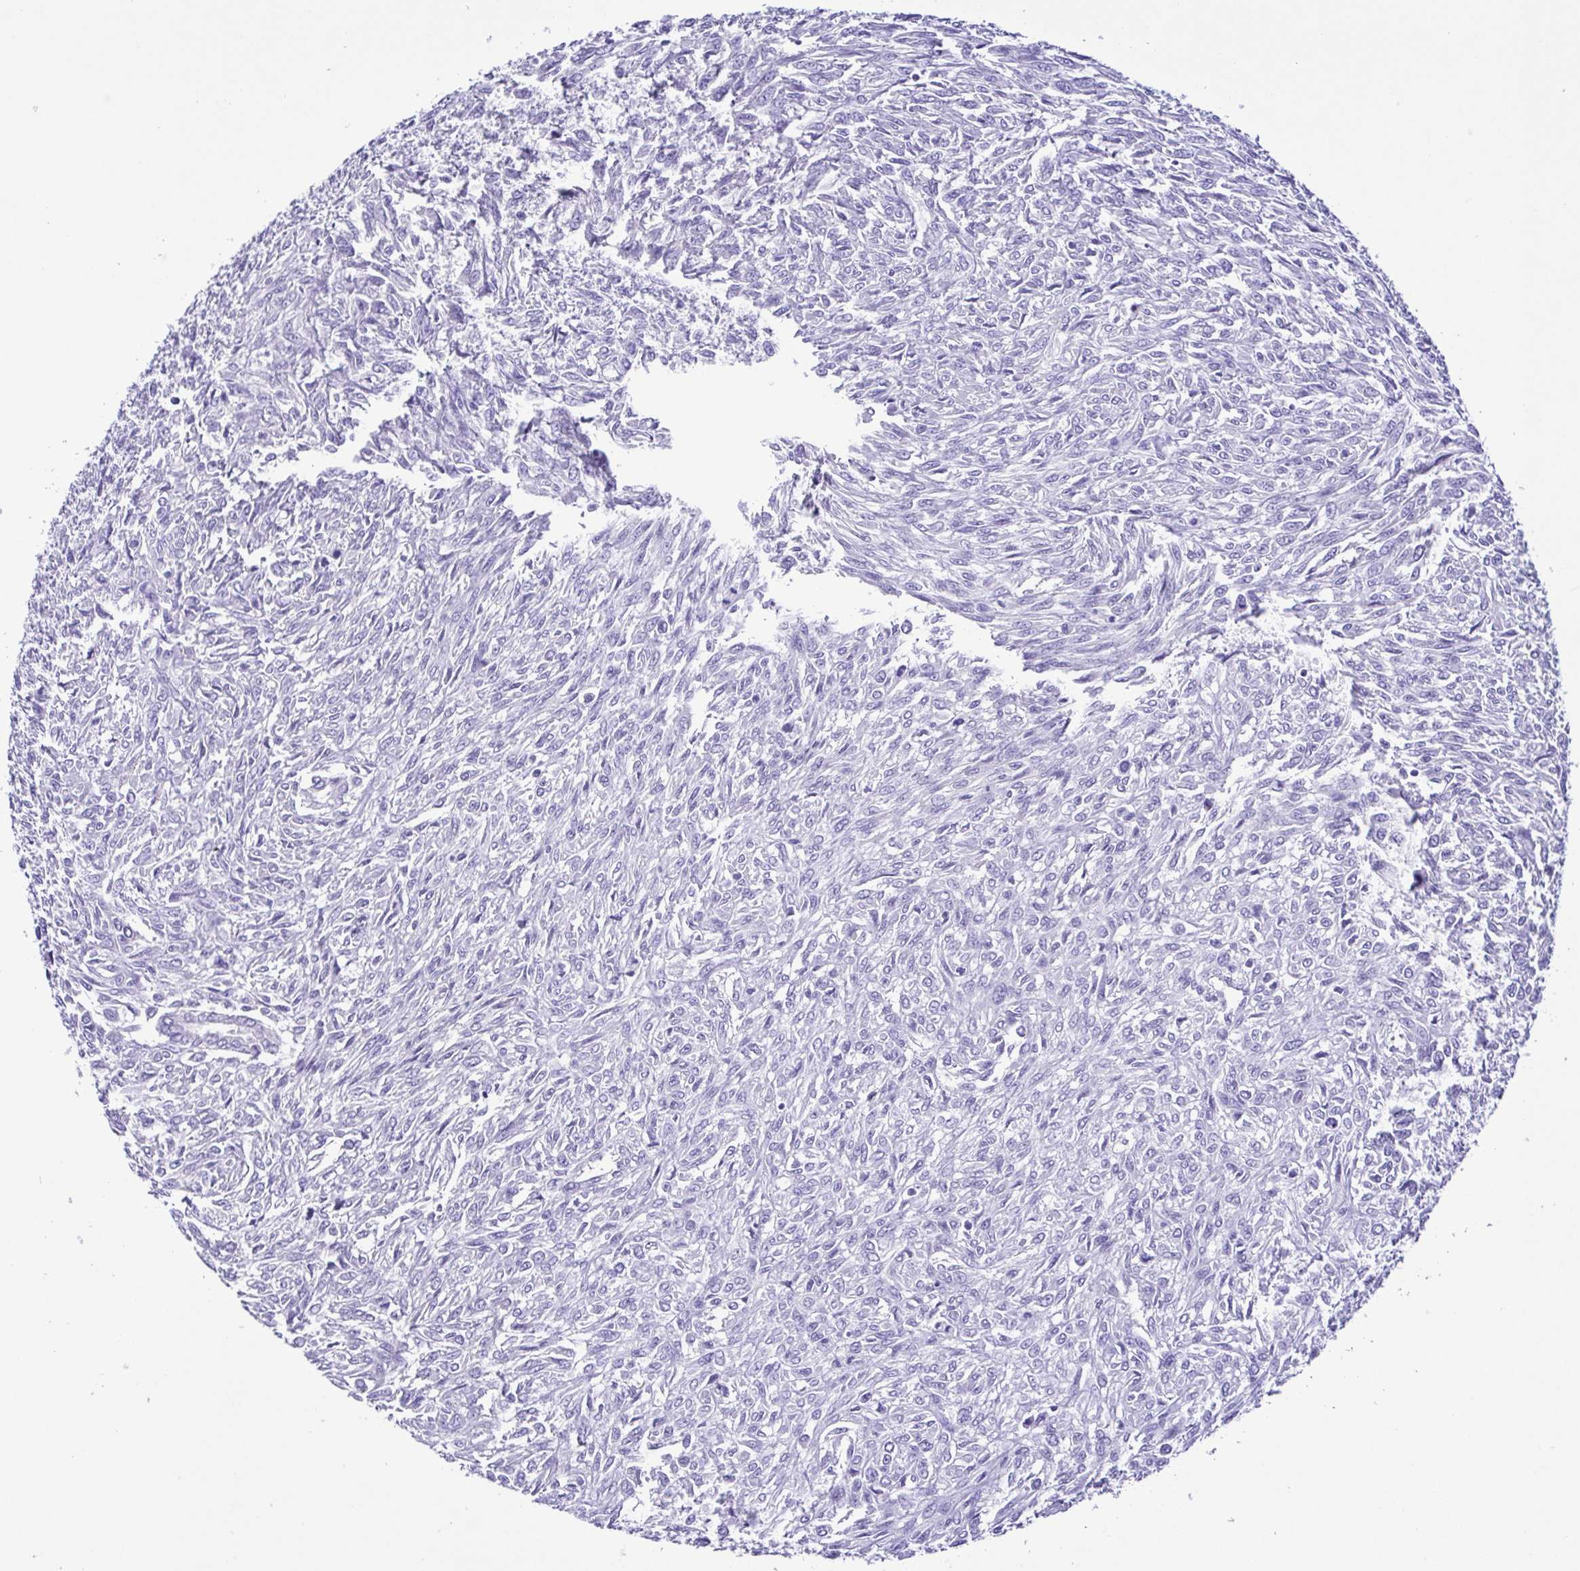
{"staining": {"intensity": "negative", "quantity": "none", "location": "none"}, "tissue": "renal cancer", "cell_type": "Tumor cells", "image_type": "cancer", "snomed": [{"axis": "morphology", "description": "Adenocarcinoma, NOS"}, {"axis": "topography", "description": "Kidney"}], "caption": "Photomicrograph shows no protein positivity in tumor cells of renal cancer (adenocarcinoma) tissue. The staining was performed using DAB (3,3'-diaminobenzidine) to visualize the protein expression in brown, while the nuclei were stained in blue with hematoxylin (Magnification: 20x).", "gene": "OVGP1", "patient": {"sex": "male", "age": 58}}